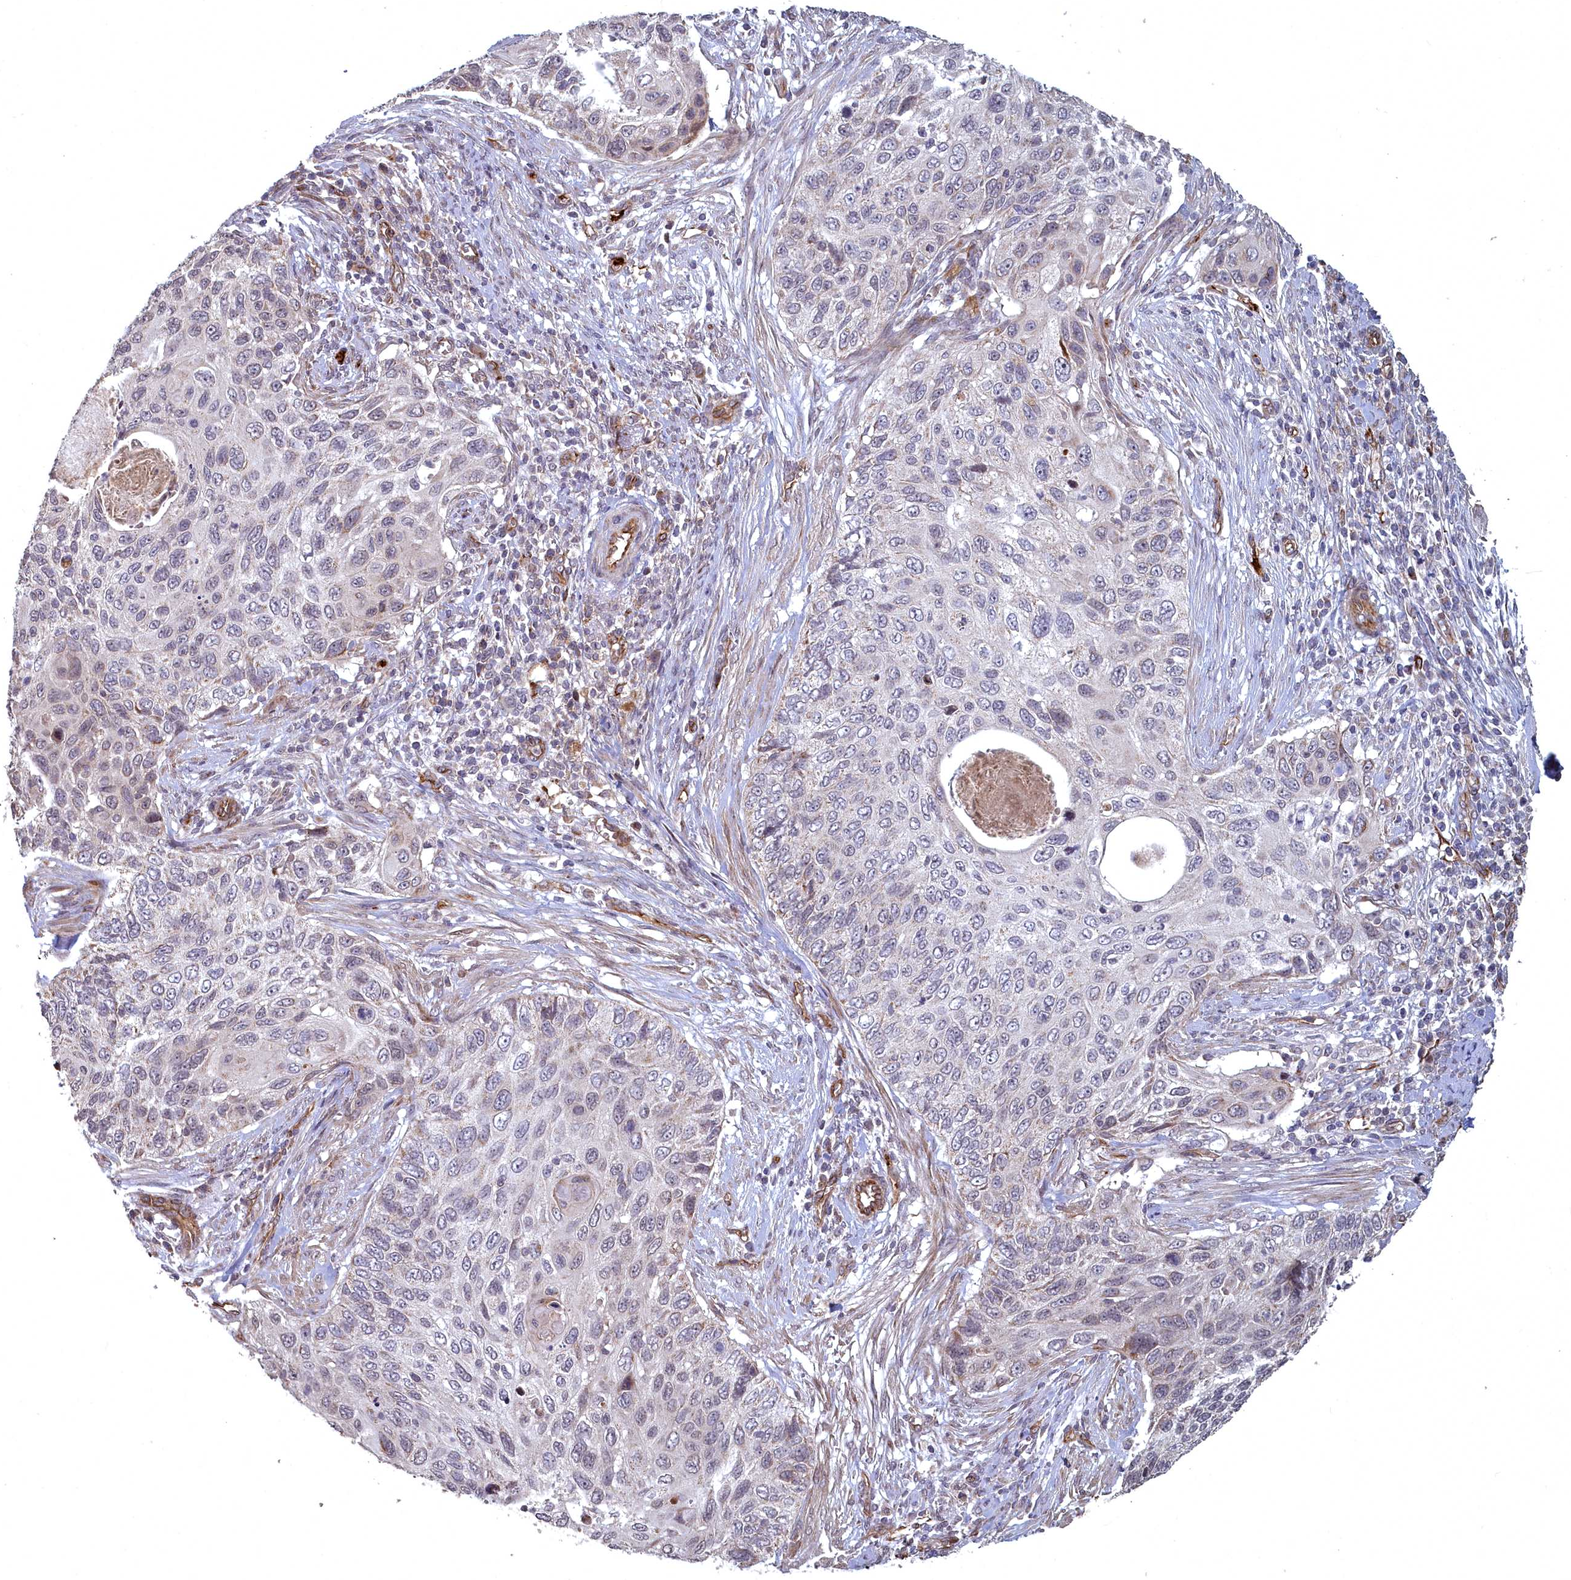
{"staining": {"intensity": "weak", "quantity": "<25%", "location": "cytoplasmic/membranous,nuclear"}, "tissue": "cervical cancer", "cell_type": "Tumor cells", "image_type": "cancer", "snomed": [{"axis": "morphology", "description": "Squamous cell carcinoma, NOS"}, {"axis": "topography", "description": "Cervix"}], "caption": "Immunohistochemical staining of squamous cell carcinoma (cervical) reveals no significant positivity in tumor cells.", "gene": "TSPYL4", "patient": {"sex": "female", "age": 70}}